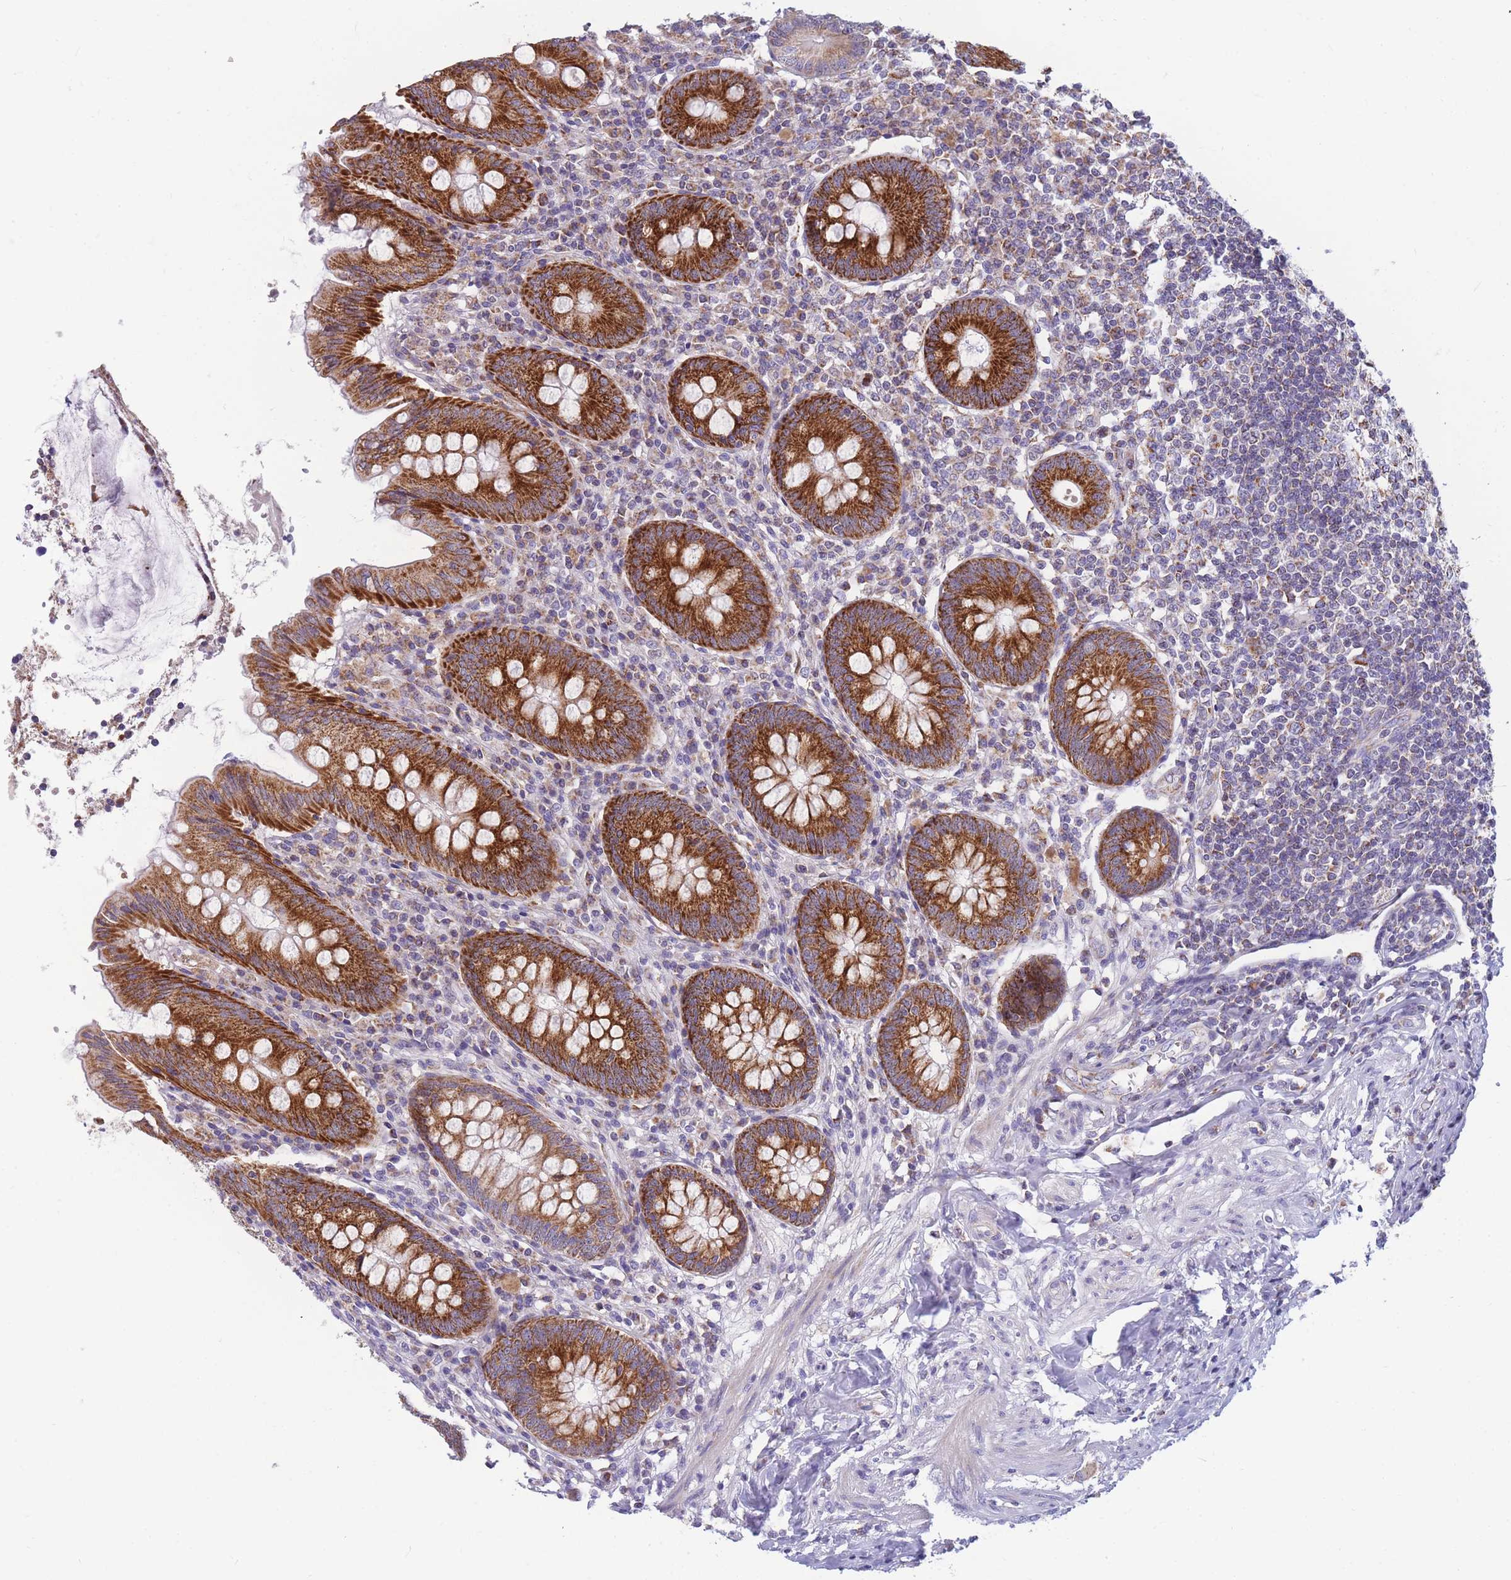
{"staining": {"intensity": "strong", "quantity": ">75%", "location": "cytoplasmic/membranous"}, "tissue": "appendix", "cell_type": "Glandular cells", "image_type": "normal", "snomed": [{"axis": "morphology", "description": "Normal tissue, NOS"}, {"axis": "topography", "description": "Appendix"}], "caption": "This image displays immunohistochemistry staining of unremarkable appendix, with high strong cytoplasmic/membranous expression in about >75% of glandular cells.", "gene": "MRPS11", "patient": {"sex": "female", "age": 54}}